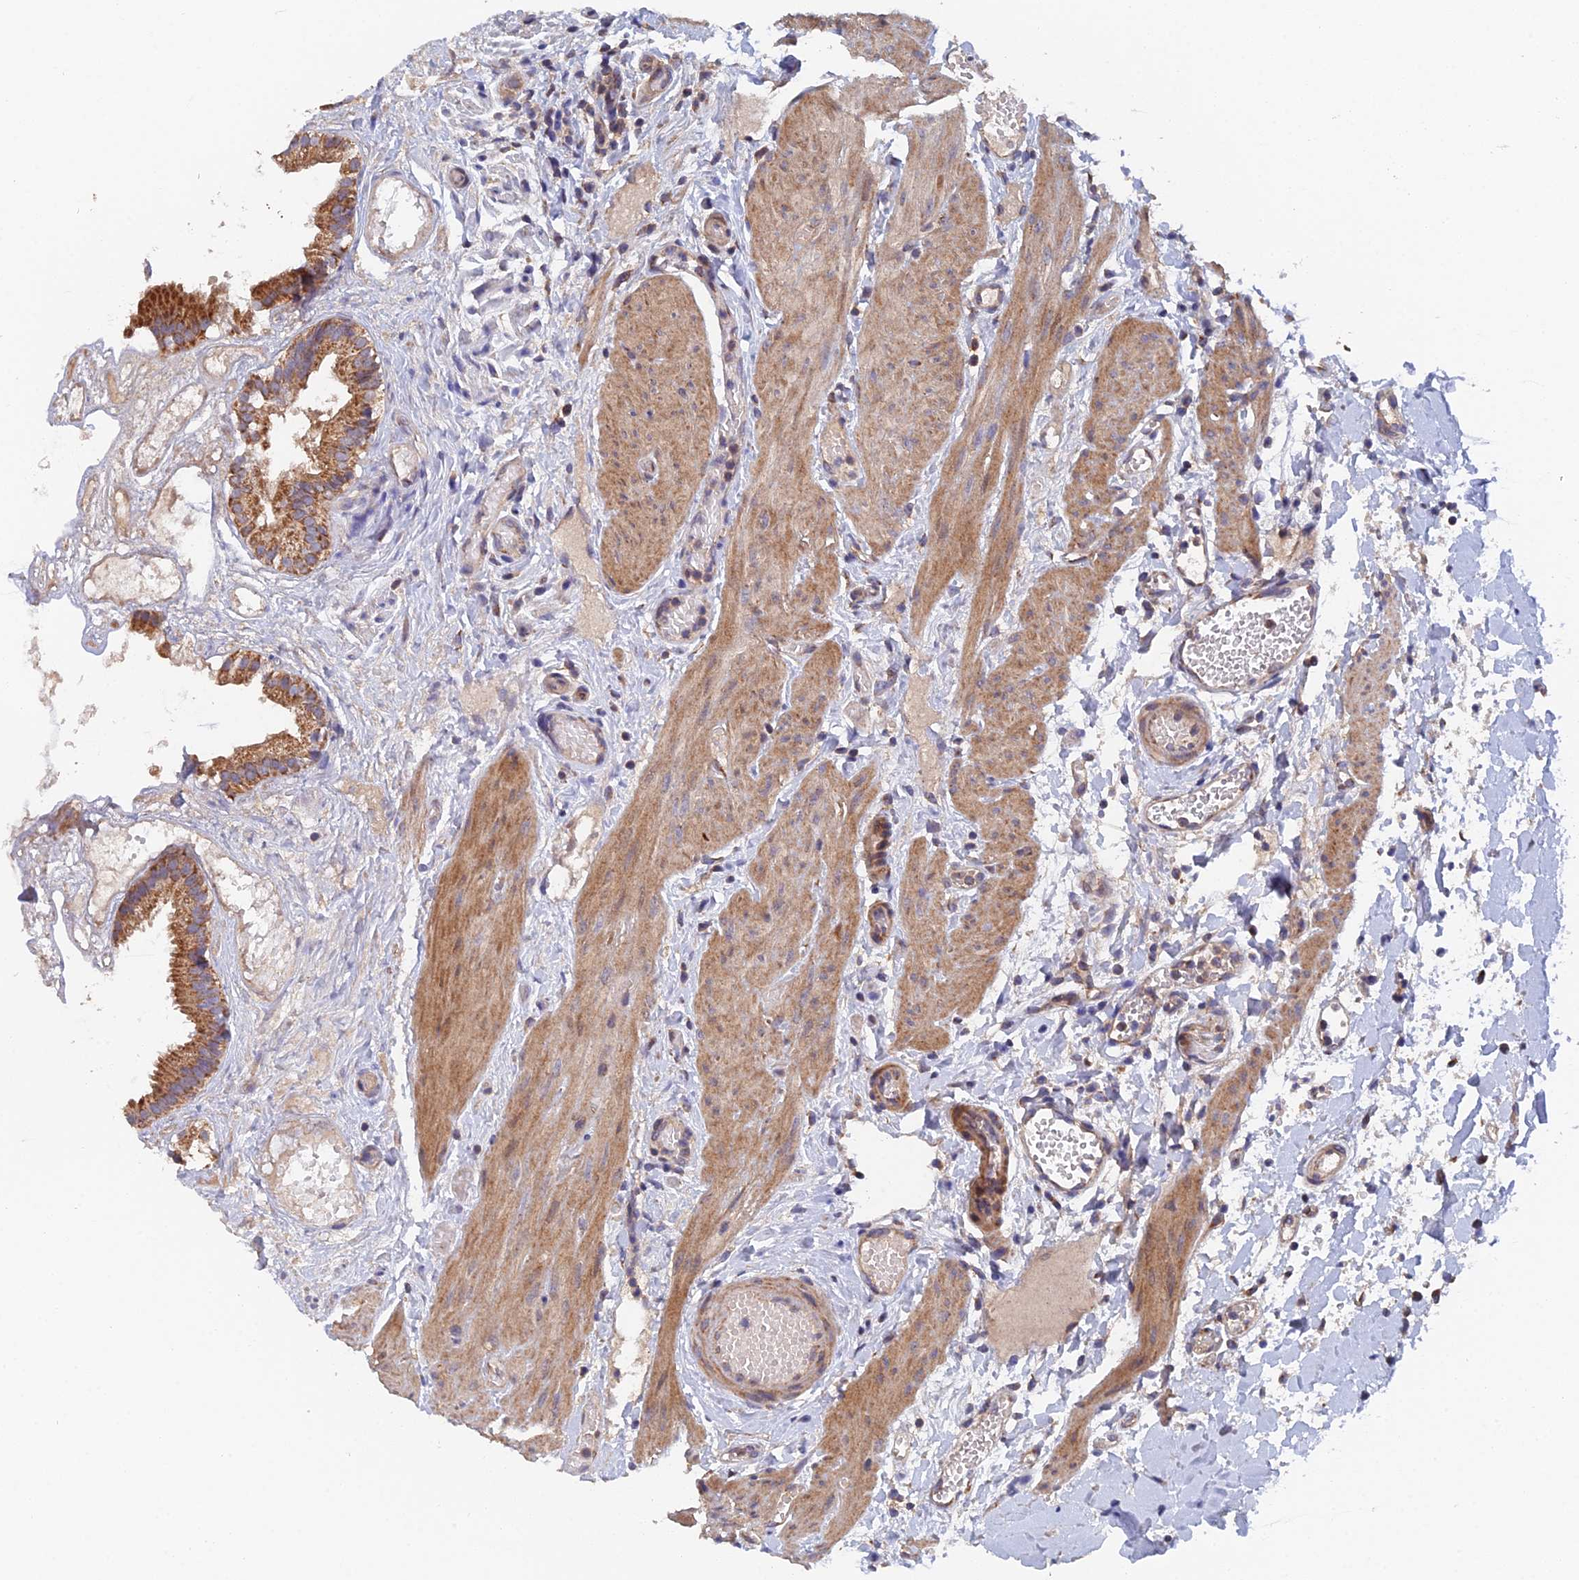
{"staining": {"intensity": "moderate", "quantity": ">75%", "location": "cytoplasmic/membranous"}, "tissue": "gallbladder", "cell_type": "Glandular cells", "image_type": "normal", "snomed": [{"axis": "morphology", "description": "Normal tissue, NOS"}, {"axis": "topography", "description": "Gallbladder"}], "caption": "Unremarkable gallbladder reveals moderate cytoplasmic/membranous staining in about >75% of glandular cells (DAB (3,3'-diaminobenzidine) IHC with brightfield microscopy, high magnification)..", "gene": "ECSIT", "patient": {"sex": "female", "age": 26}}